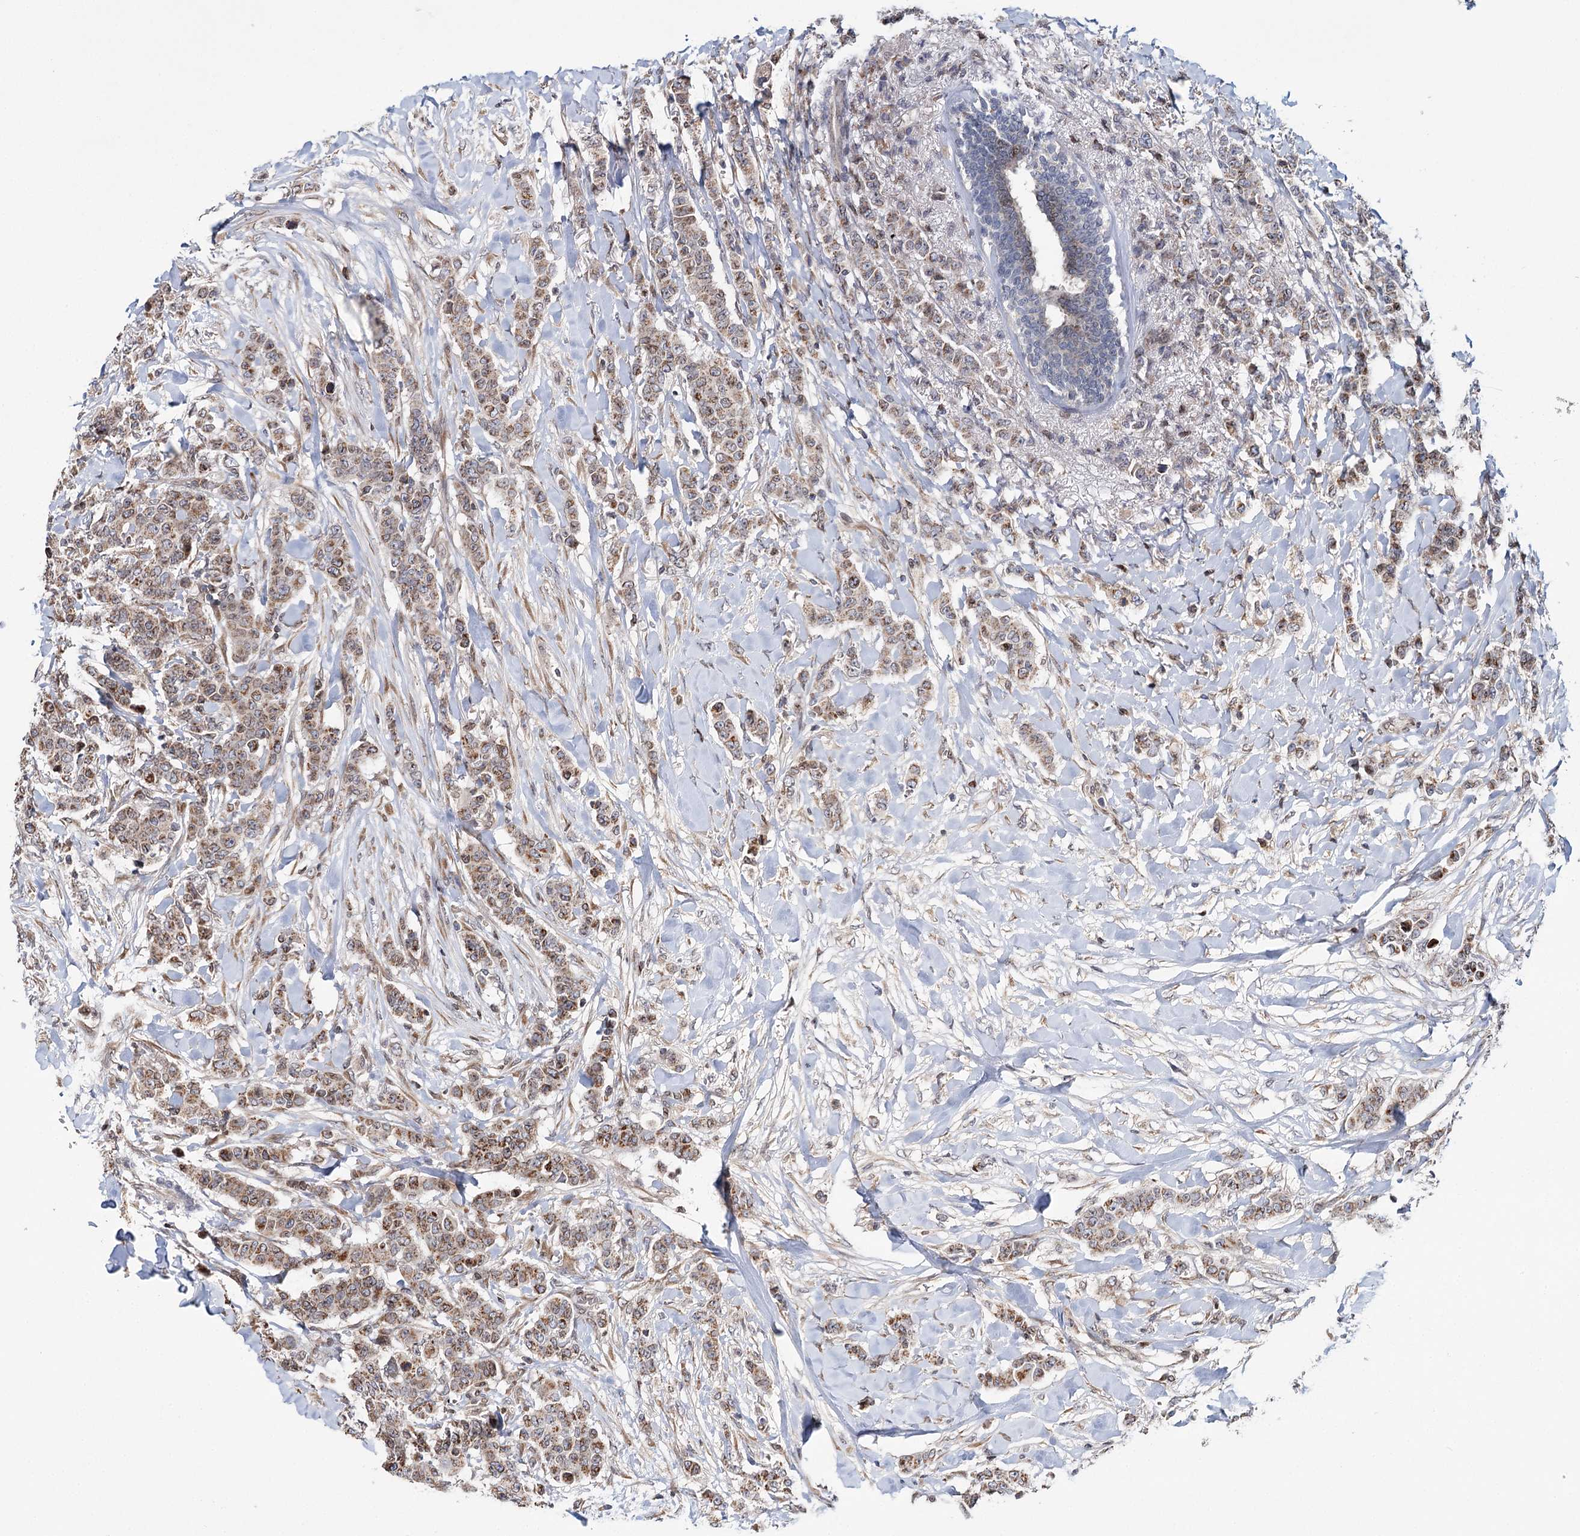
{"staining": {"intensity": "moderate", "quantity": ">75%", "location": "cytoplasmic/membranous"}, "tissue": "breast cancer", "cell_type": "Tumor cells", "image_type": "cancer", "snomed": [{"axis": "morphology", "description": "Duct carcinoma"}, {"axis": "topography", "description": "Breast"}], "caption": "Tumor cells exhibit medium levels of moderate cytoplasmic/membranous expression in about >75% of cells in breast cancer (intraductal carcinoma). The staining is performed using DAB (3,3'-diaminobenzidine) brown chromogen to label protein expression. The nuclei are counter-stained blue using hematoxylin.", "gene": "CFAP46", "patient": {"sex": "female", "age": 40}}